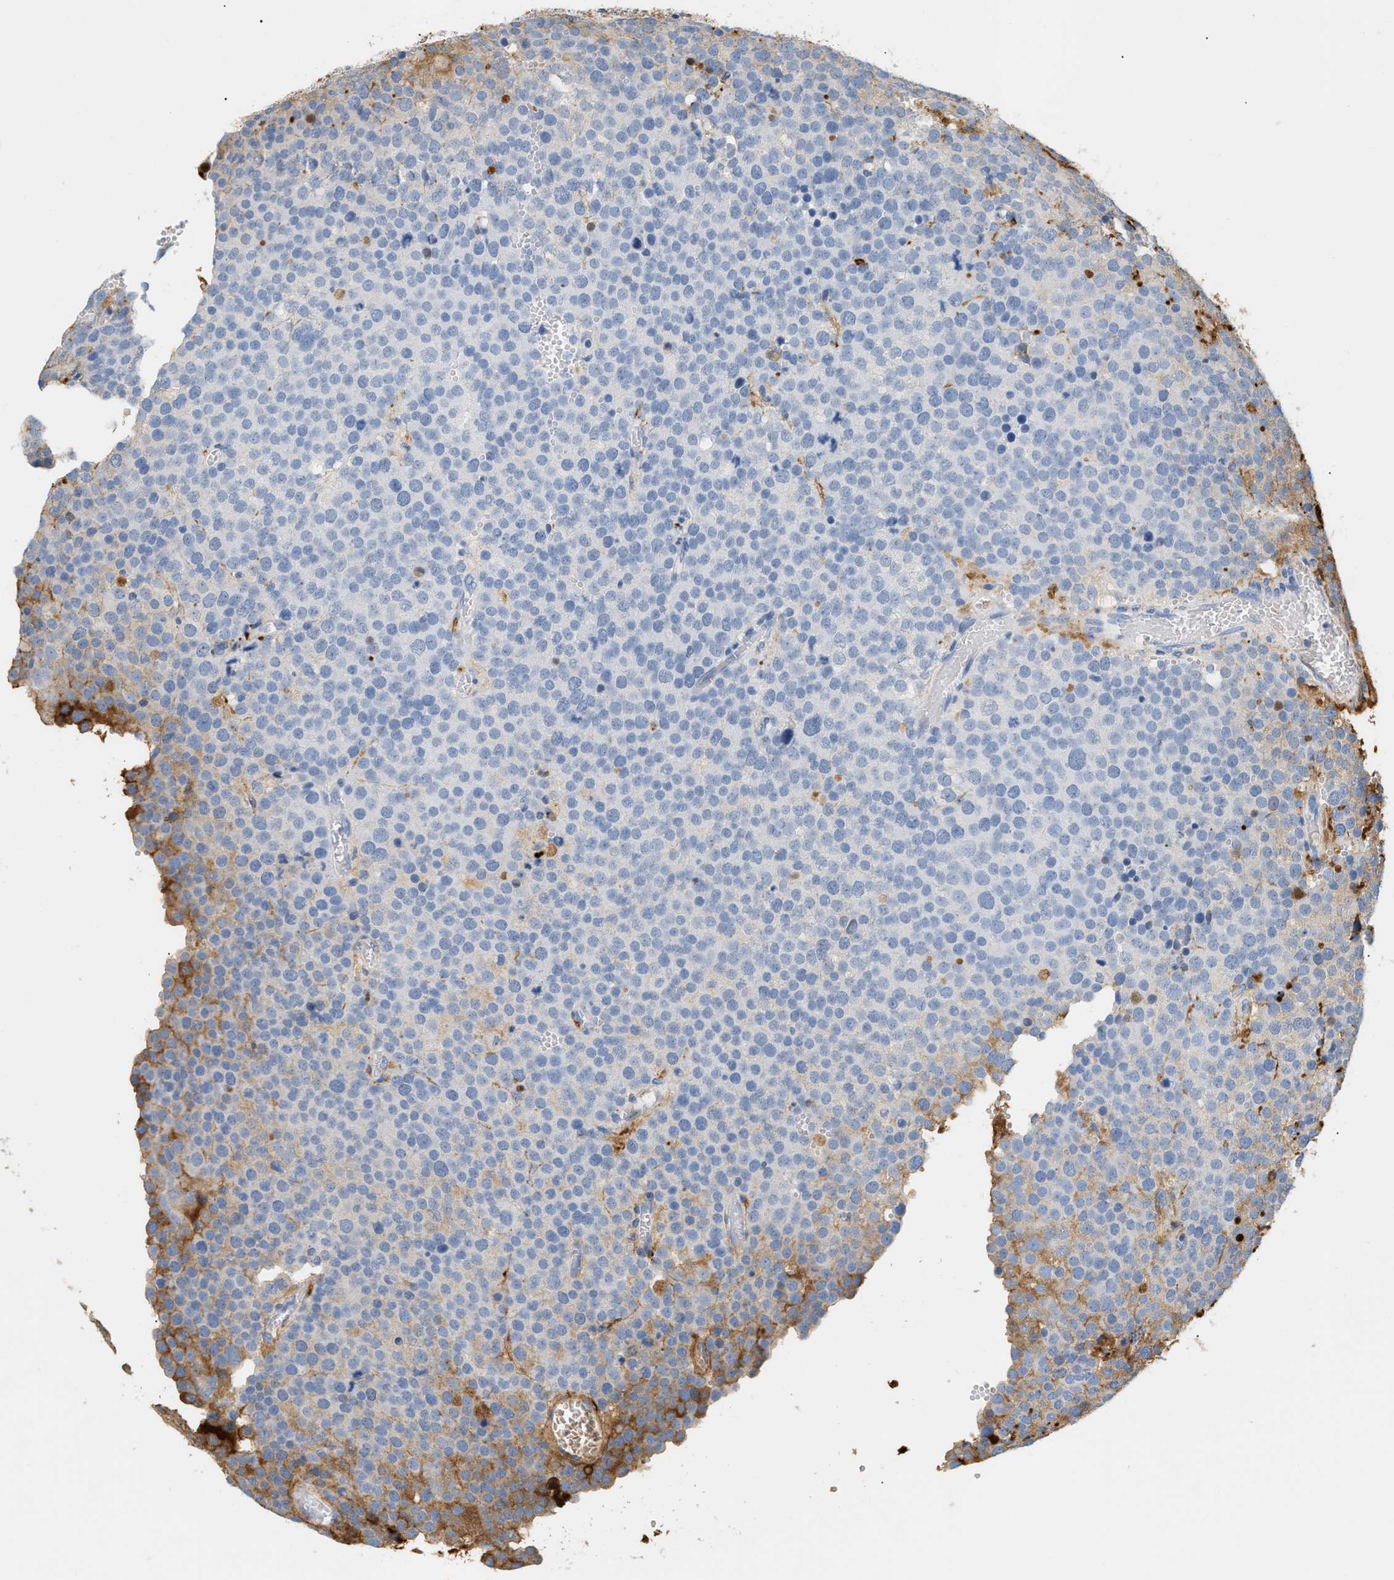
{"staining": {"intensity": "moderate", "quantity": "<25%", "location": "cytoplasmic/membranous"}, "tissue": "testis cancer", "cell_type": "Tumor cells", "image_type": "cancer", "snomed": [{"axis": "morphology", "description": "Normal tissue, NOS"}, {"axis": "morphology", "description": "Seminoma, NOS"}, {"axis": "topography", "description": "Testis"}], "caption": "Seminoma (testis) stained with immunohistochemistry exhibits moderate cytoplasmic/membranous staining in approximately <25% of tumor cells.", "gene": "CFH", "patient": {"sex": "male", "age": 71}}